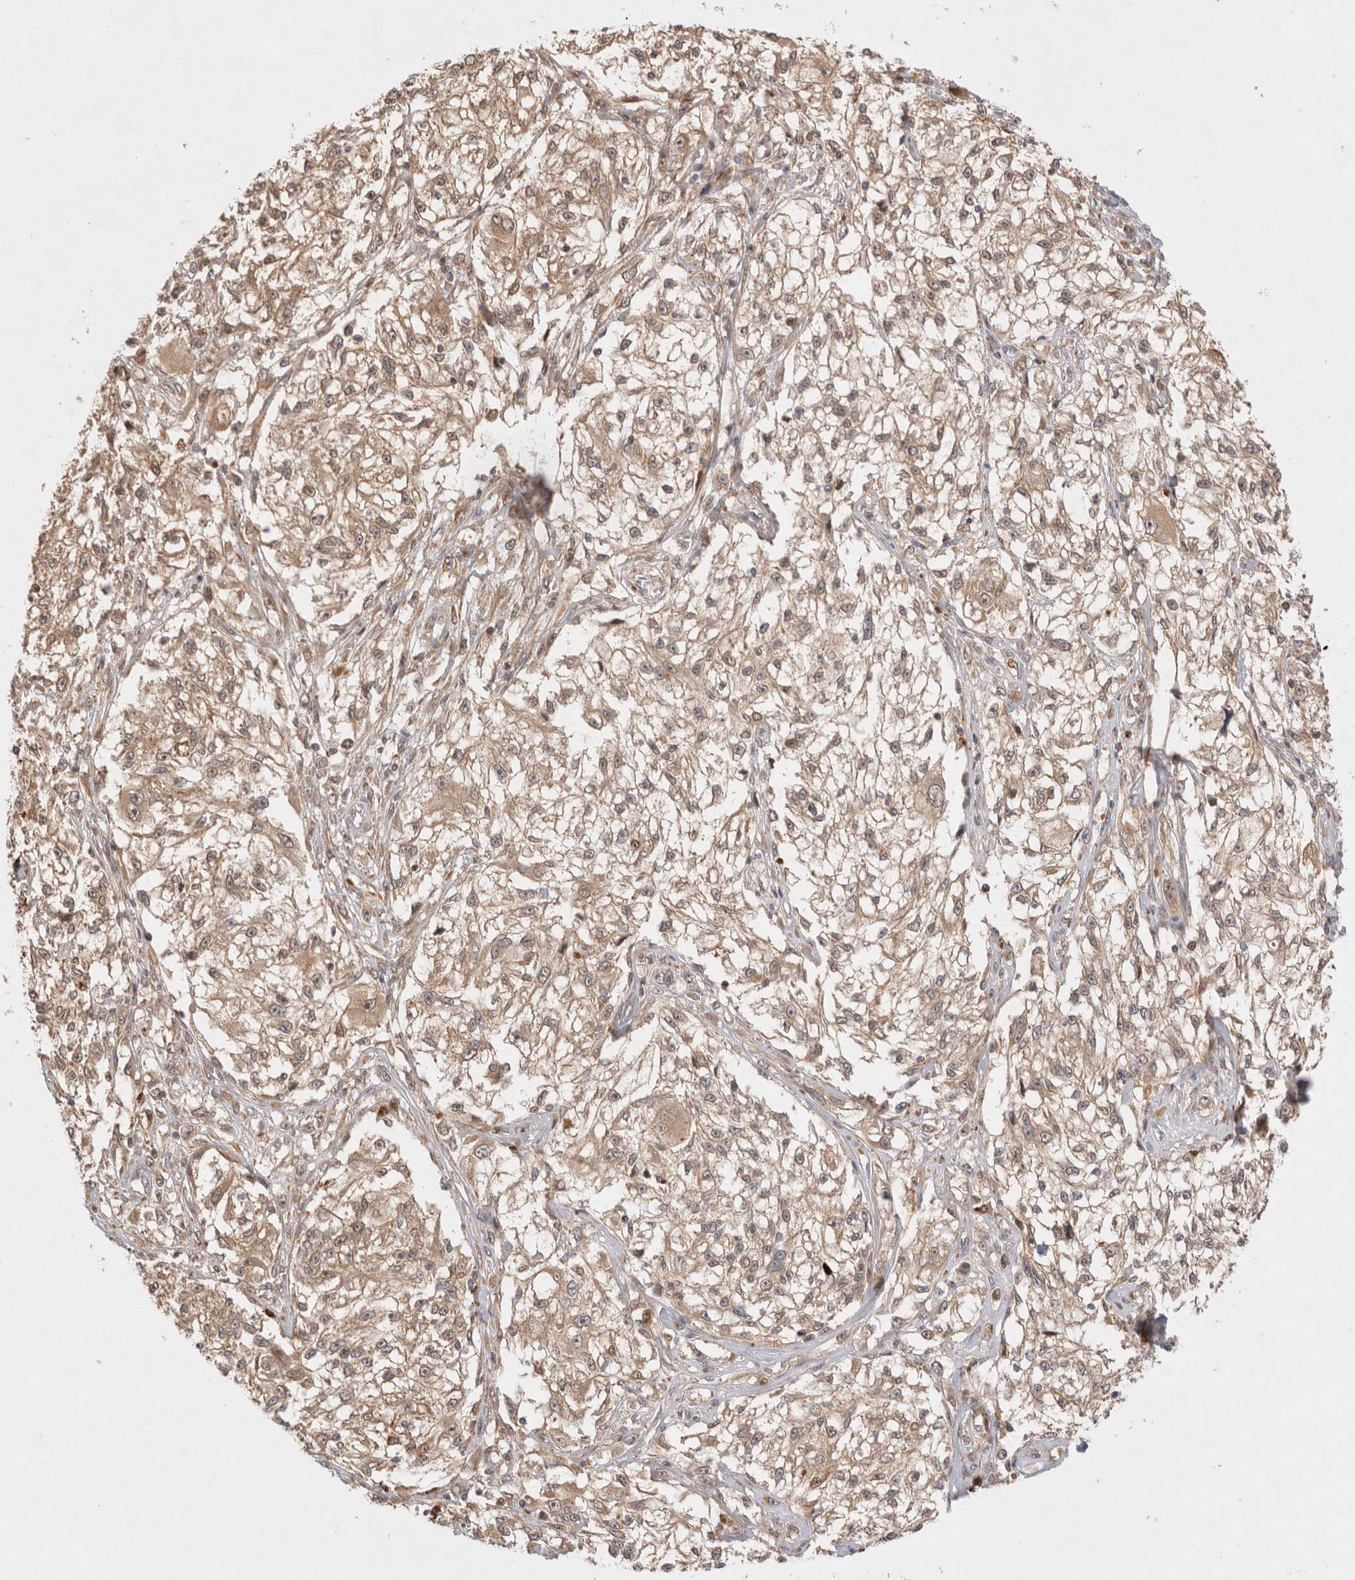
{"staining": {"intensity": "weak", "quantity": ">75%", "location": "cytoplasmic/membranous"}, "tissue": "melanoma", "cell_type": "Tumor cells", "image_type": "cancer", "snomed": [{"axis": "morphology", "description": "Malignant melanoma, NOS"}, {"axis": "topography", "description": "Skin of head"}], "caption": "There is low levels of weak cytoplasmic/membranous positivity in tumor cells of melanoma, as demonstrated by immunohistochemical staining (brown color).", "gene": "HTT", "patient": {"sex": "male", "age": 83}}